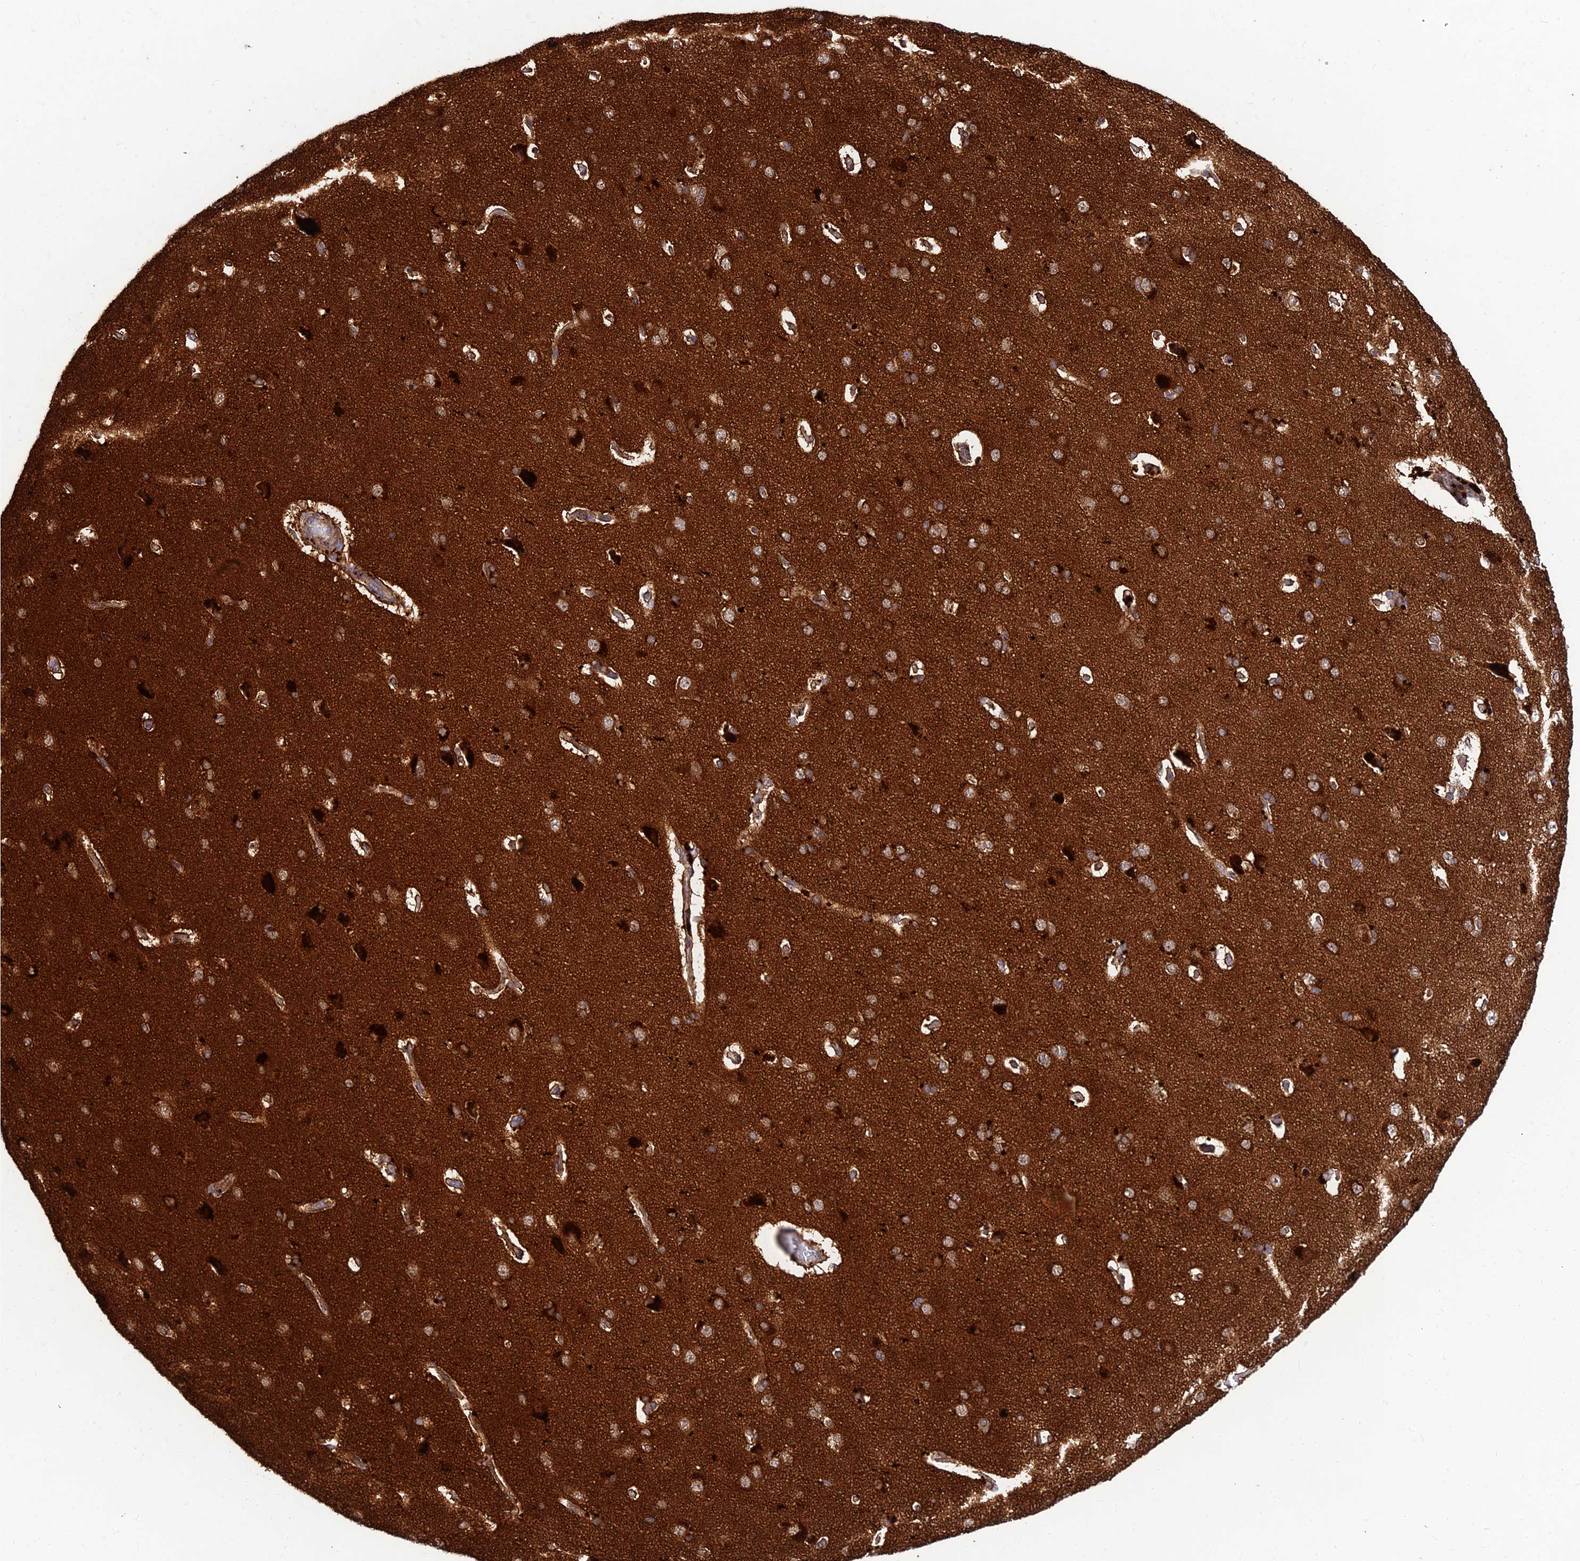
{"staining": {"intensity": "moderate", "quantity": ">75%", "location": "cytoplasmic/membranous"}, "tissue": "cerebral cortex", "cell_type": "Endothelial cells", "image_type": "normal", "snomed": [{"axis": "morphology", "description": "Normal tissue, NOS"}, {"axis": "topography", "description": "Cerebral cortex"}], "caption": "Immunohistochemistry (IHC) micrograph of normal human cerebral cortex stained for a protein (brown), which exhibits medium levels of moderate cytoplasmic/membranous expression in about >75% of endothelial cells.", "gene": "MKKS", "patient": {"sex": "male", "age": 62}}